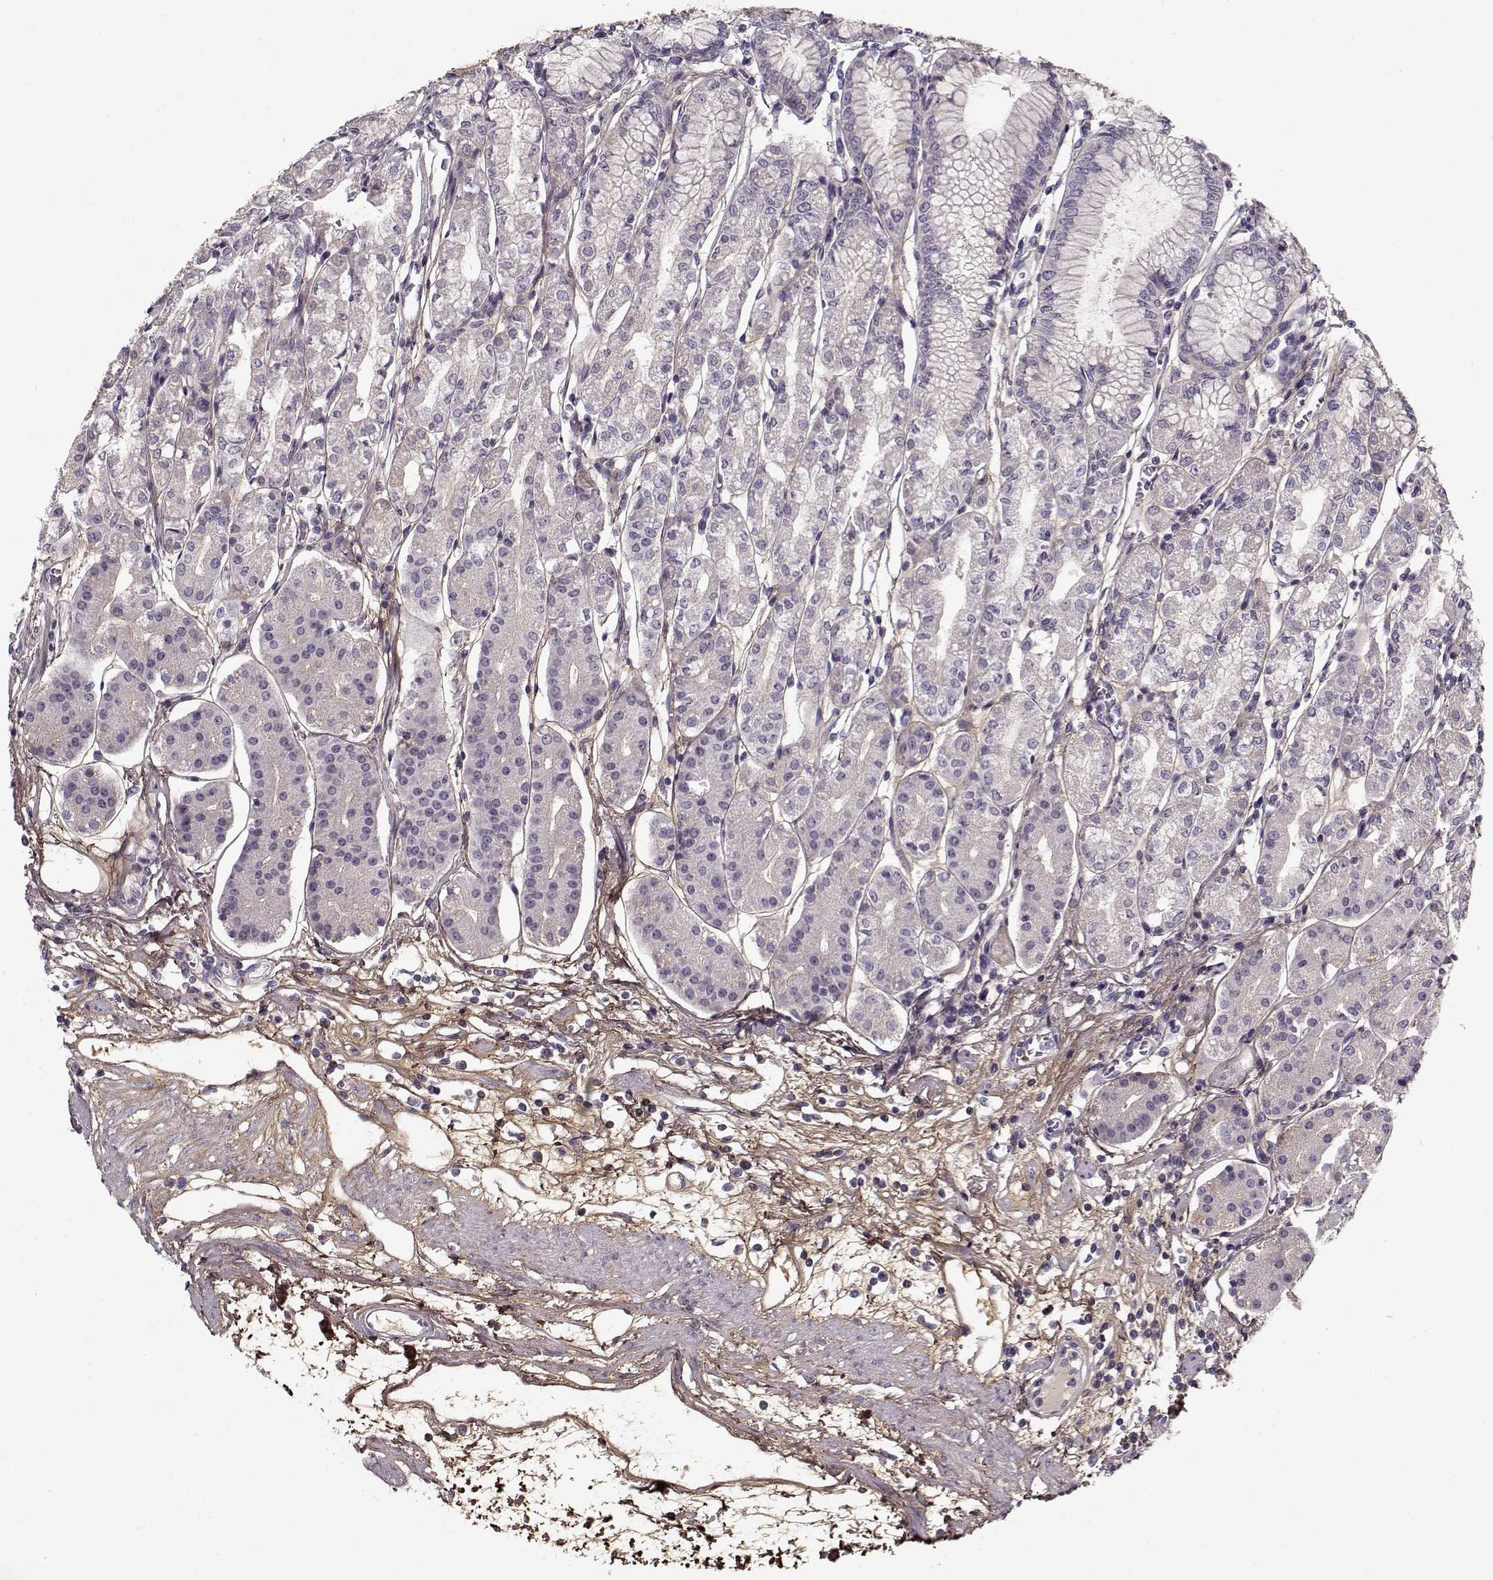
{"staining": {"intensity": "negative", "quantity": "none", "location": "none"}, "tissue": "stomach", "cell_type": "Glandular cells", "image_type": "normal", "snomed": [{"axis": "morphology", "description": "Normal tissue, NOS"}, {"axis": "topography", "description": "Skeletal muscle"}, {"axis": "topography", "description": "Stomach"}], "caption": "Glandular cells are negative for protein expression in normal human stomach. (Brightfield microscopy of DAB (3,3'-diaminobenzidine) immunohistochemistry at high magnification).", "gene": "LUM", "patient": {"sex": "female", "age": 57}}